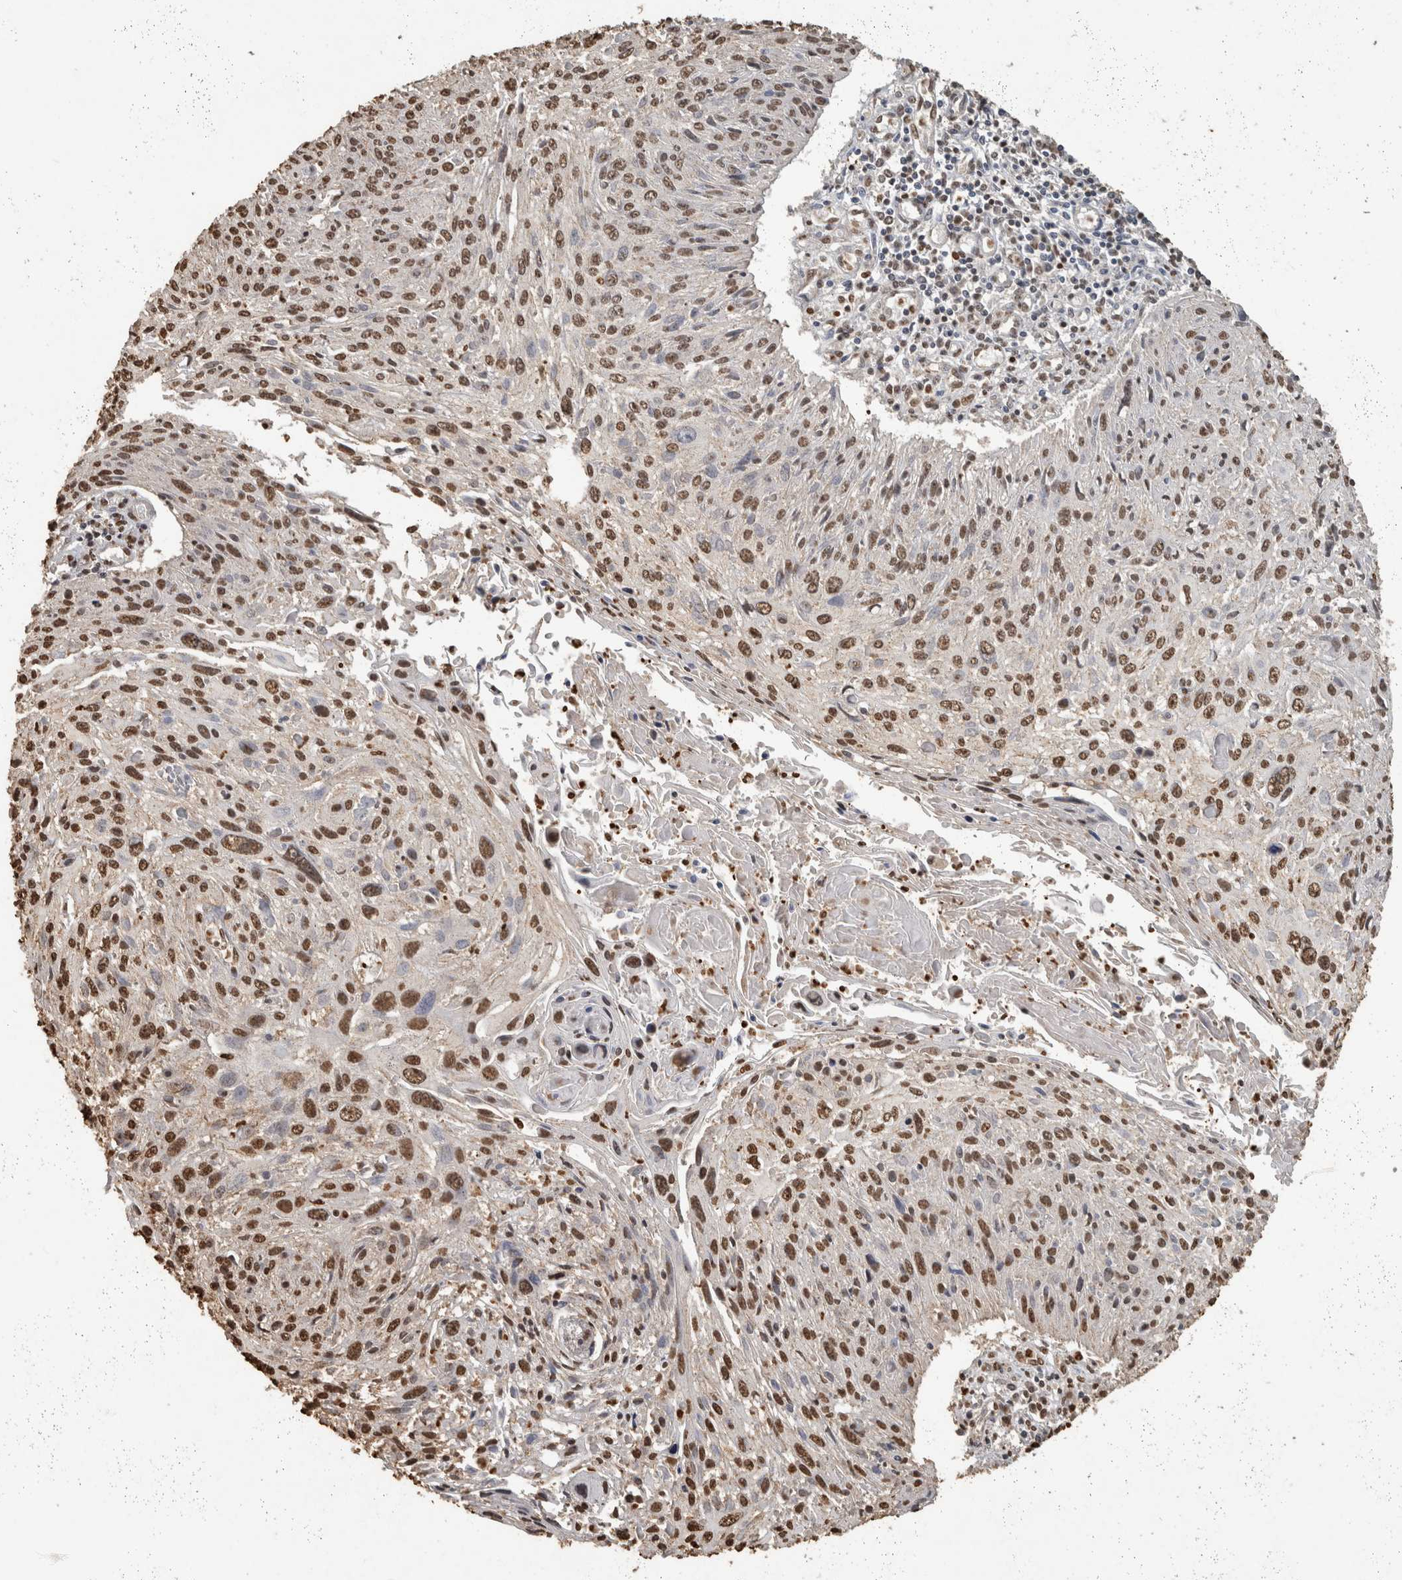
{"staining": {"intensity": "moderate", "quantity": ">75%", "location": "nuclear"}, "tissue": "cervical cancer", "cell_type": "Tumor cells", "image_type": "cancer", "snomed": [{"axis": "morphology", "description": "Squamous cell carcinoma, NOS"}, {"axis": "topography", "description": "Cervix"}], "caption": "A histopathology image showing moderate nuclear staining in about >75% of tumor cells in cervical cancer (squamous cell carcinoma), as visualized by brown immunohistochemical staining.", "gene": "HAND2", "patient": {"sex": "female", "age": 51}}